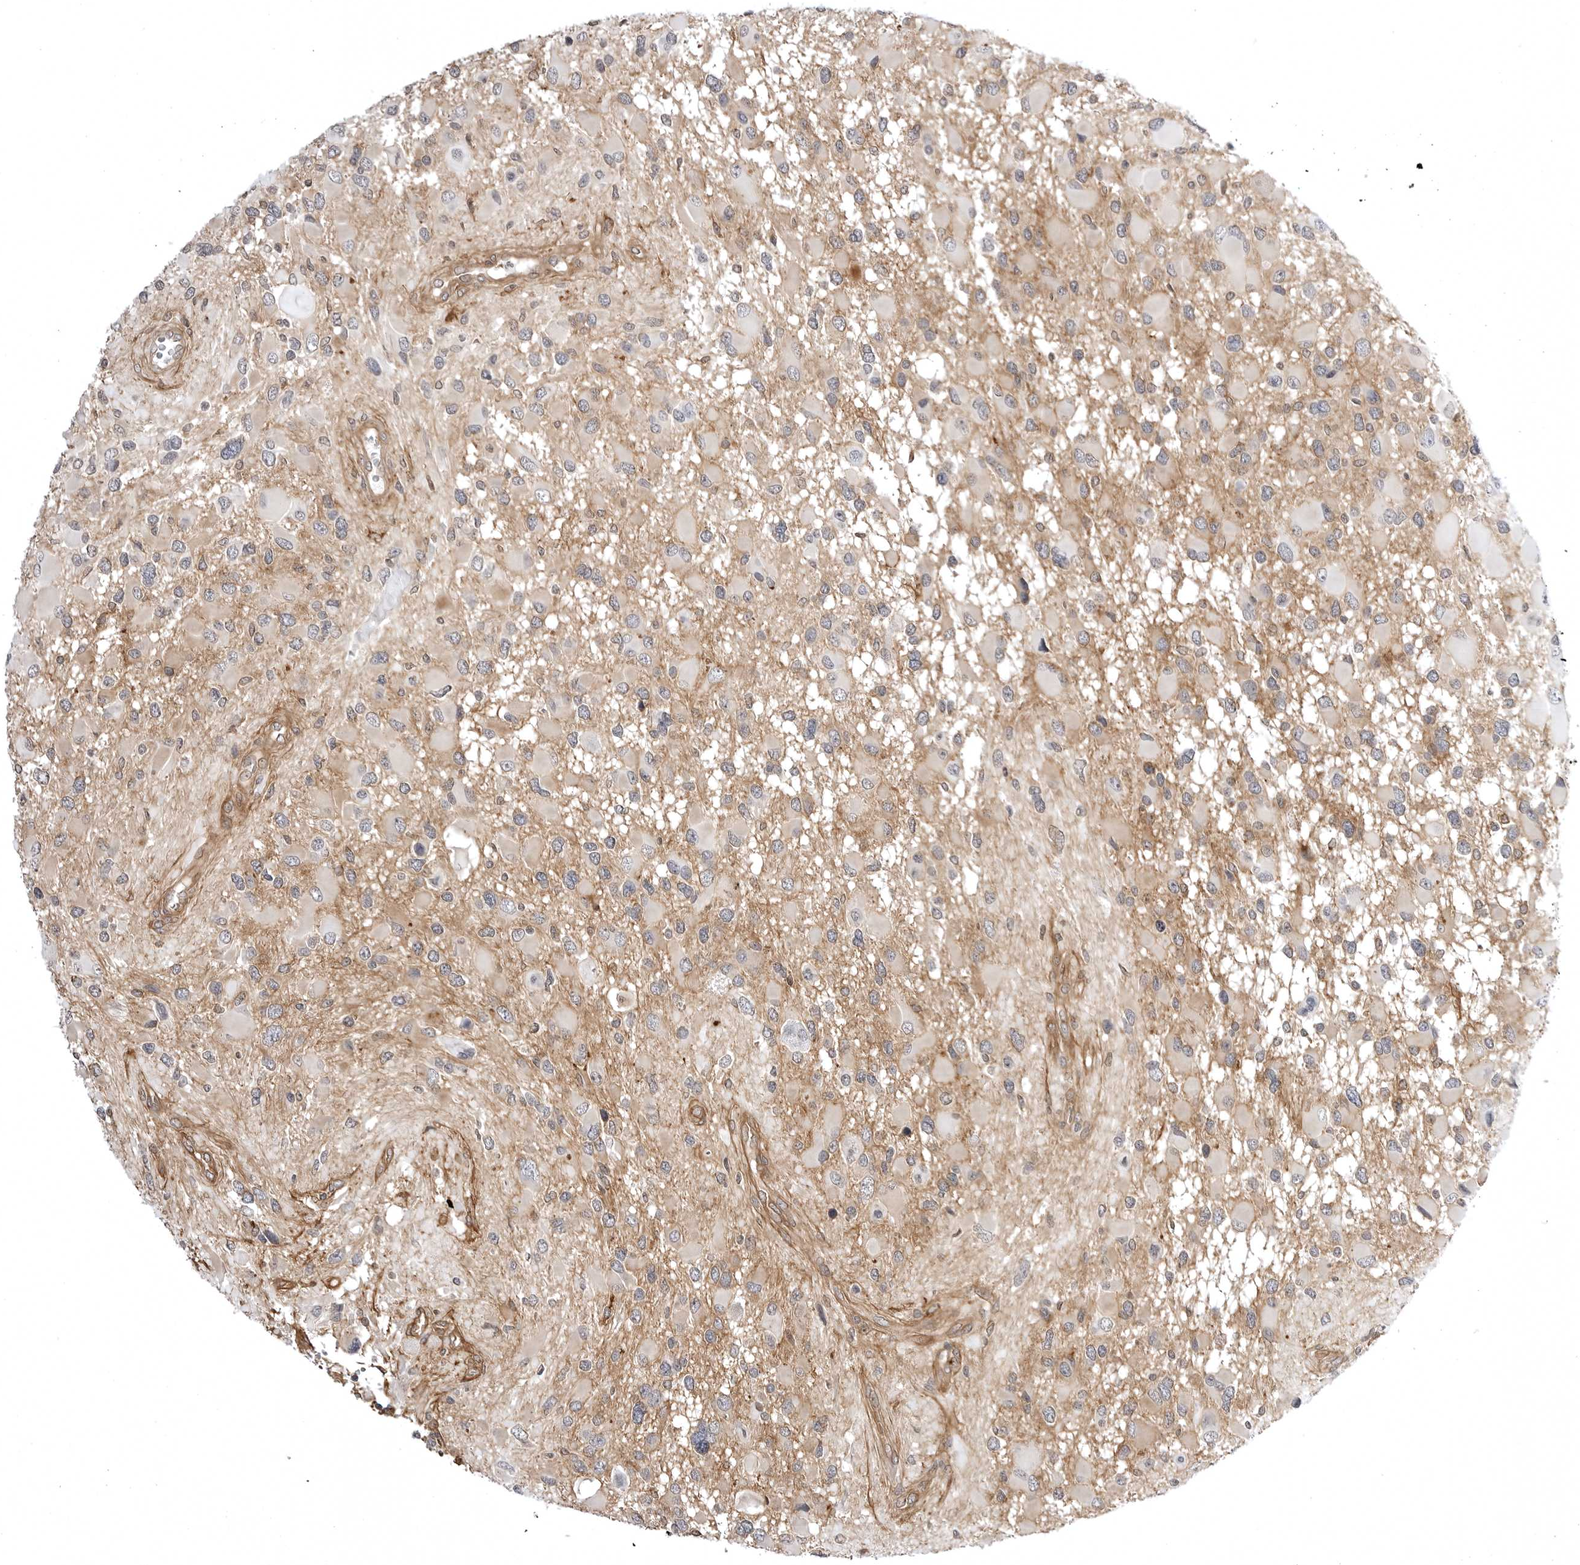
{"staining": {"intensity": "weak", "quantity": "<25%", "location": "cytoplasmic/membranous"}, "tissue": "glioma", "cell_type": "Tumor cells", "image_type": "cancer", "snomed": [{"axis": "morphology", "description": "Glioma, malignant, High grade"}, {"axis": "topography", "description": "Brain"}], "caption": "The immunohistochemistry (IHC) photomicrograph has no significant positivity in tumor cells of high-grade glioma (malignant) tissue. (DAB (3,3'-diaminobenzidine) immunohistochemistry, high magnification).", "gene": "ARL5A", "patient": {"sex": "male", "age": 53}}